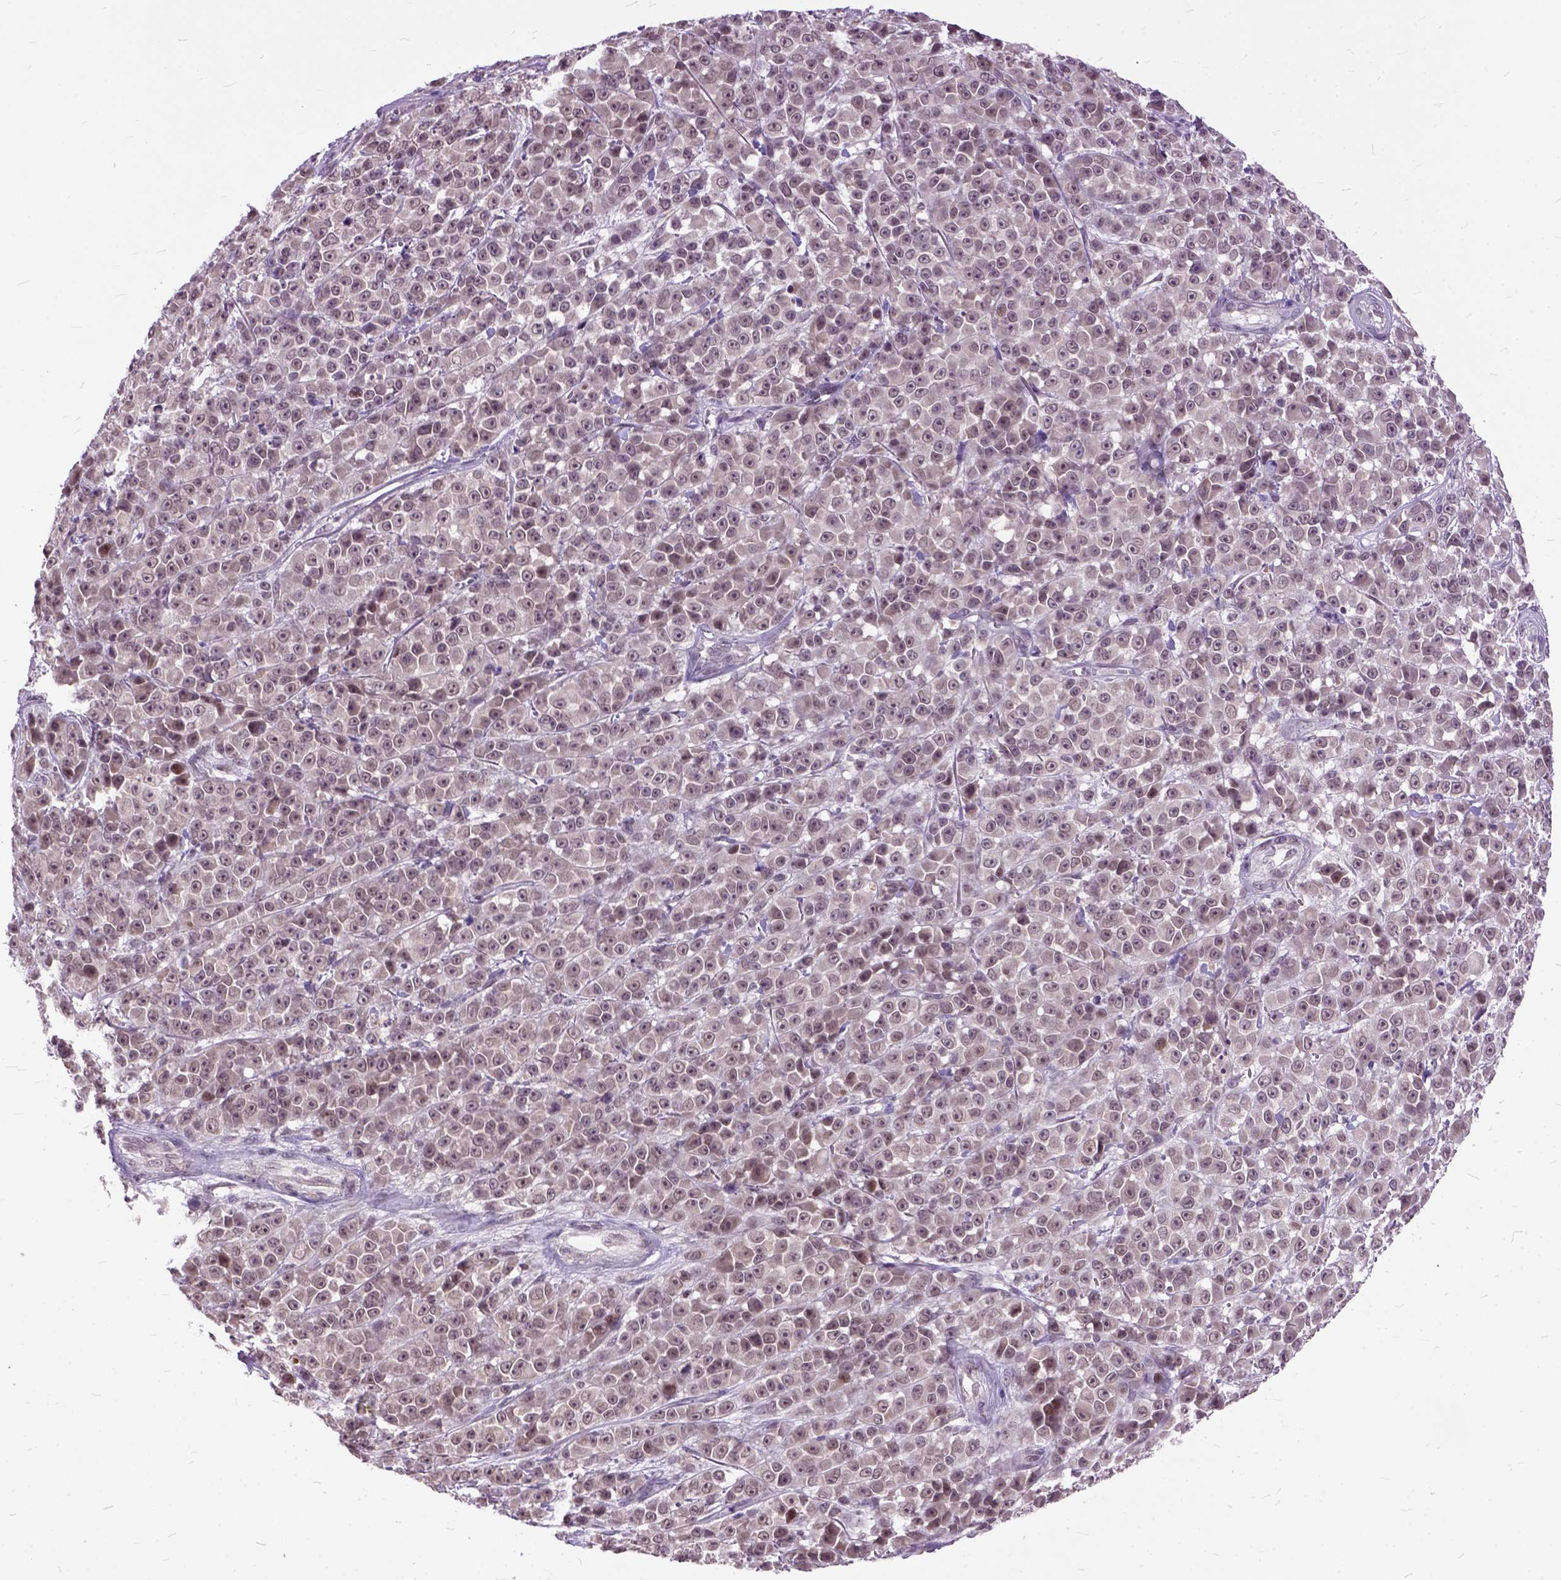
{"staining": {"intensity": "weak", "quantity": ">75%", "location": "nuclear"}, "tissue": "melanoma", "cell_type": "Tumor cells", "image_type": "cancer", "snomed": [{"axis": "morphology", "description": "Malignant melanoma, NOS"}, {"axis": "topography", "description": "Skin"}, {"axis": "topography", "description": "Skin of back"}], "caption": "About >75% of tumor cells in malignant melanoma exhibit weak nuclear protein staining as visualized by brown immunohistochemical staining.", "gene": "ORC5", "patient": {"sex": "male", "age": 91}}